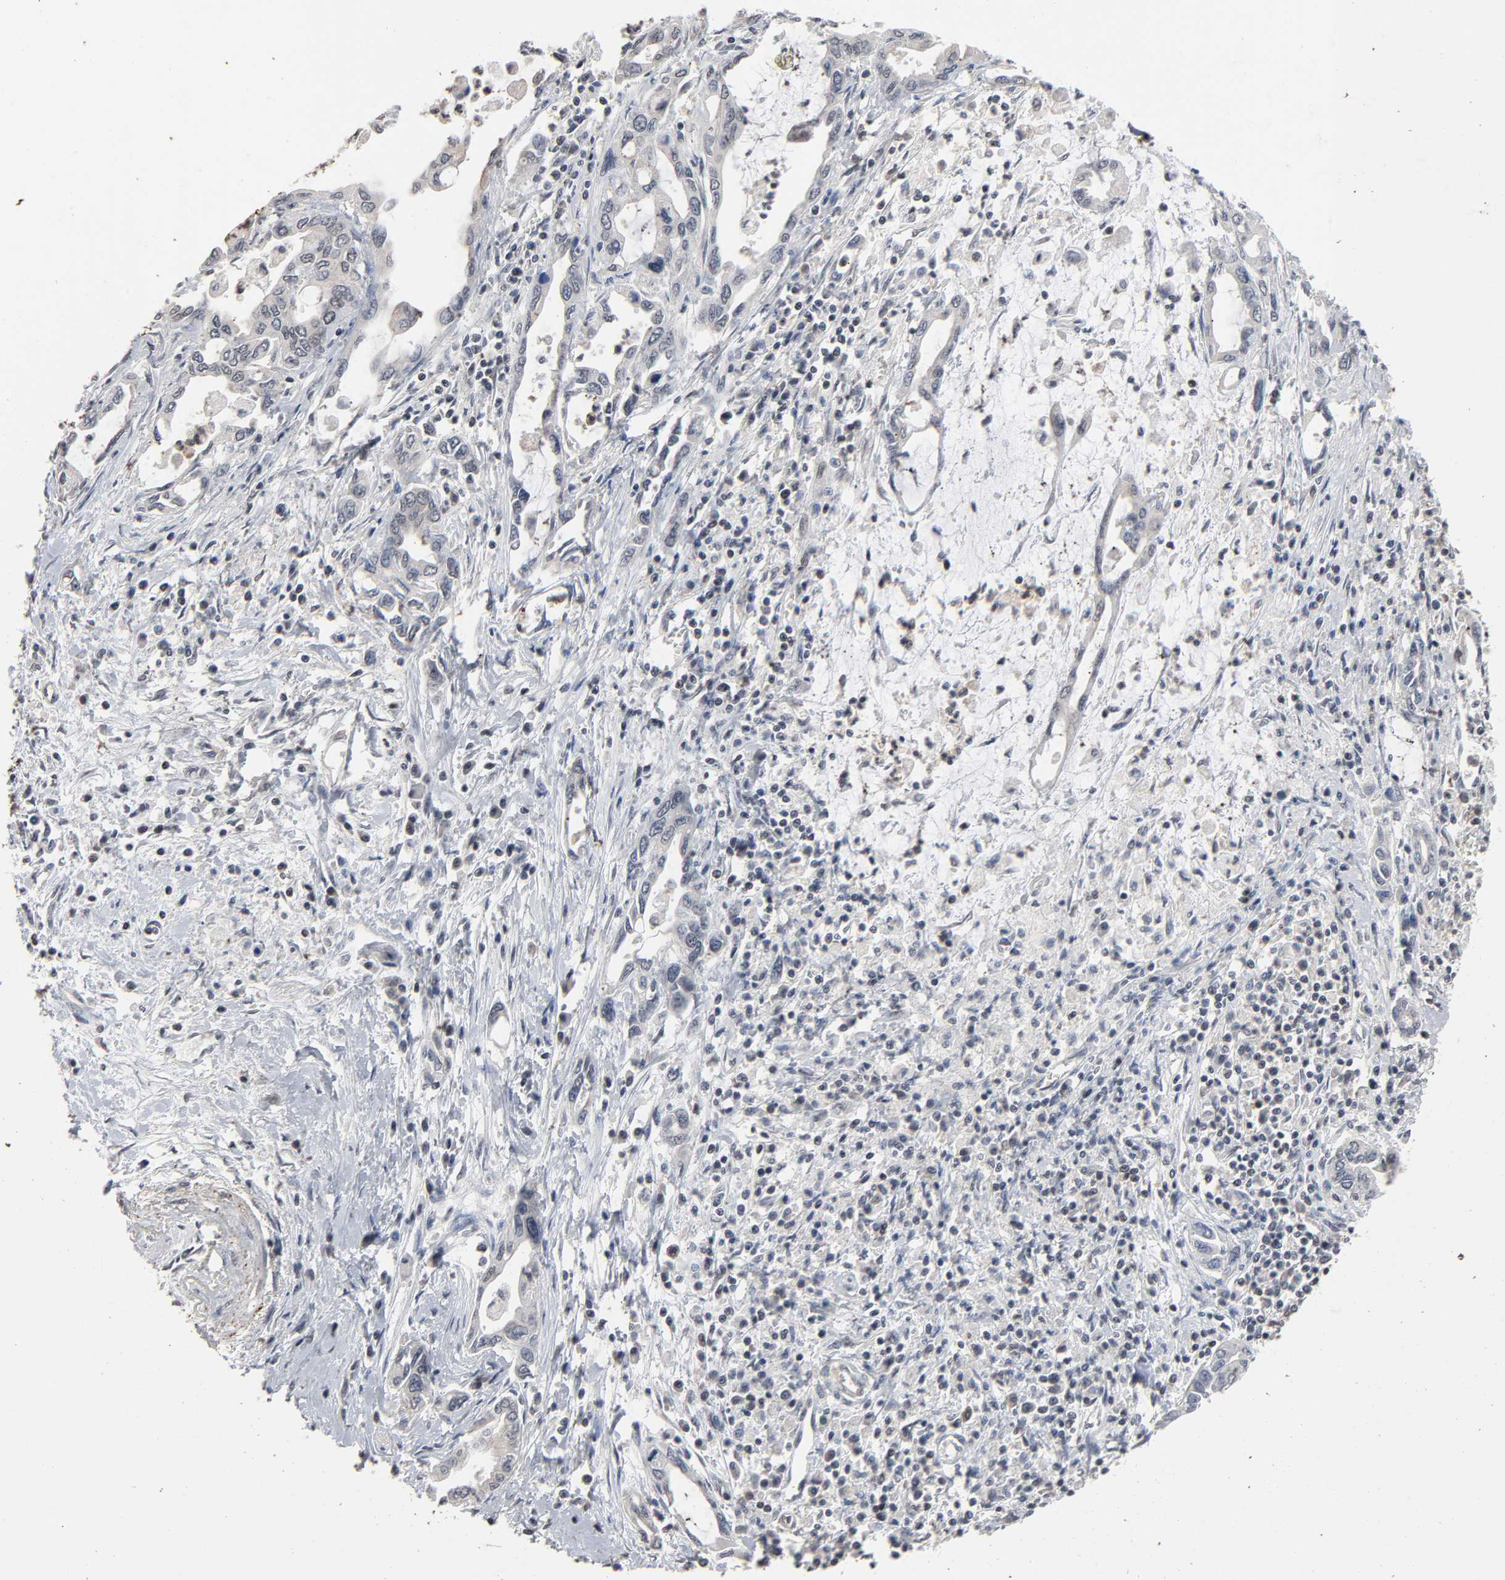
{"staining": {"intensity": "weak", "quantity": "<25%", "location": "cytoplasmic/membranous"}, "tissue": "pancreatic cancer", "cell_type": "Tumor cells", "image_type": "cancer", "snomed": [{"axis": "morphology", "description": "Adenocarcinoma, NOS"}, {"axis": "topography", "description": "Pancreas"}], "caption": "Histopathology image shows no significant protein expression in tumor cells of adenocarcinoma (pancreatic).", "gene": "ZNF419", "patient": {"sex": "female", "age": 57}}